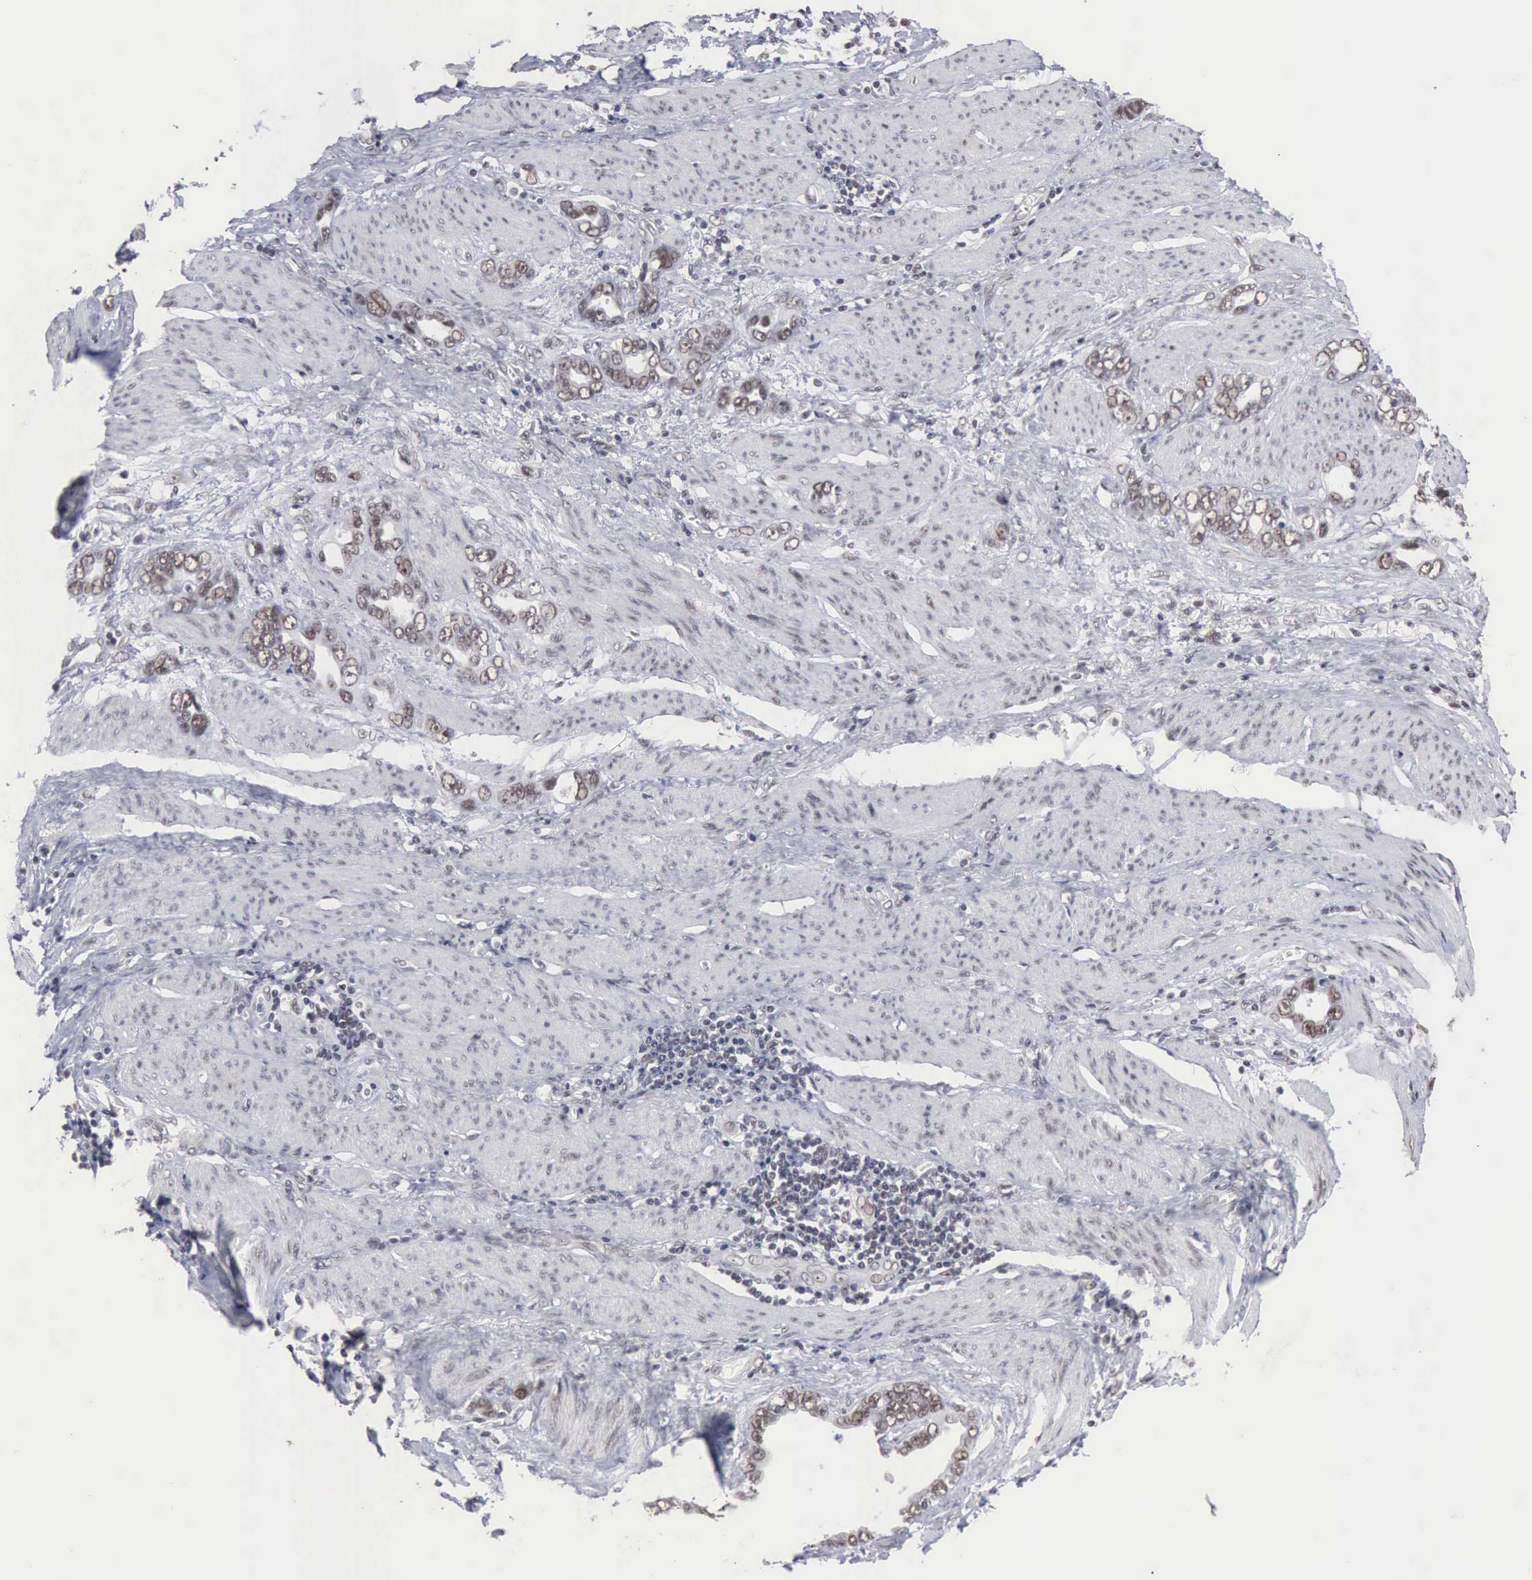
{"staining": {"intensity": "weak", "quantity": "<25%", "location": "nuclear"}, "tissue": "stomach cancer", "cell_type": "Tumor cells", "image_type": "cancer", "snomed": [{"axis": "morphology", "description": "Adenocarcinoma, NOS"}, {"axis": "topography", "description": "Stomach"}], "caption": "DAB (3,3'-diaminobenzidine) immunohistochemical staining of human adenocarcinoma (stomach) demonstrates no significant positivity in tumor cells.", "gene": "TAF1", "patient": {"sex": "male", "age": 78}}